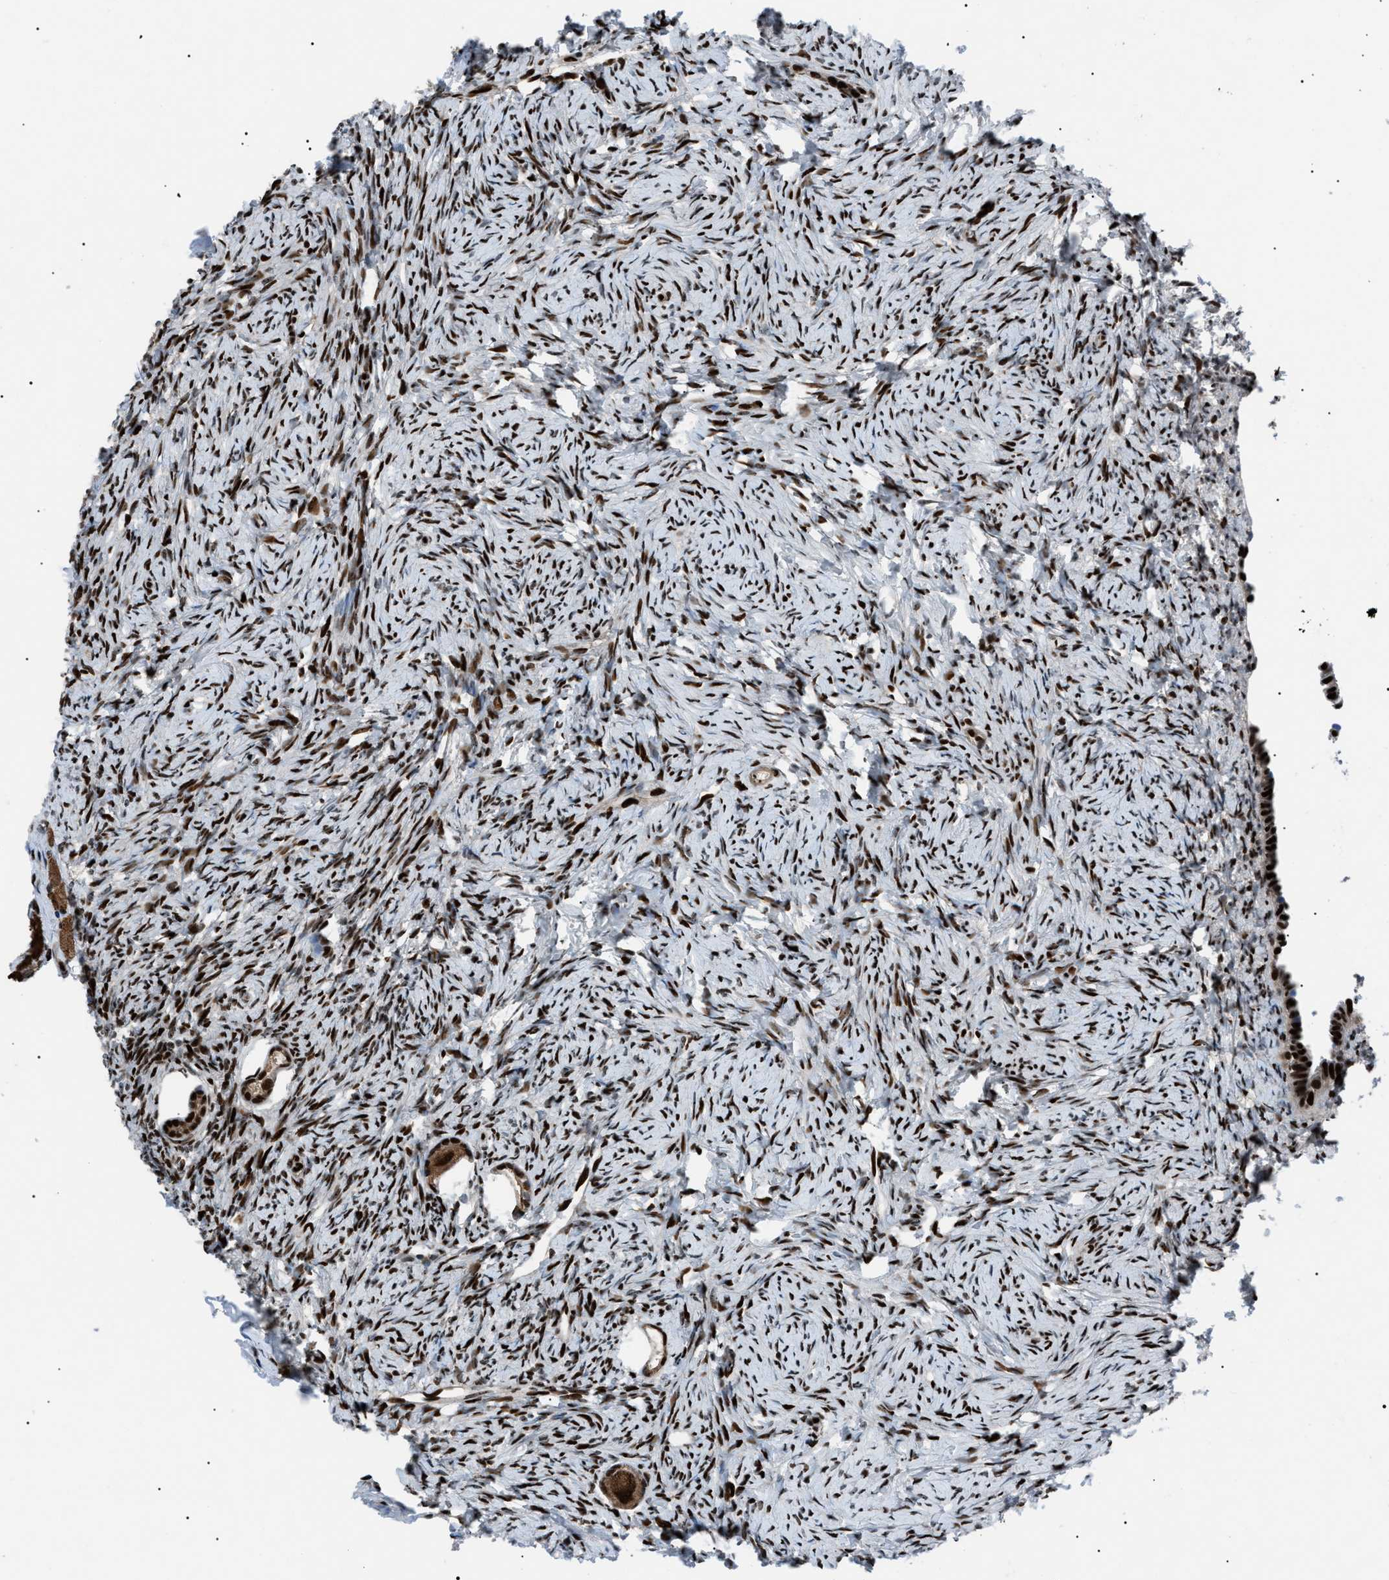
{"staining": {"intensity": "strong", "quantity": ">75%", "location": "cytoplasmic/membranous,nuclear"}, "tissue": "ovary", "cell_type": "Follicle cells", "image_type": "normal", "snomed": [{"axis": "morphology", "description": "Normal tissue, NOS"}, {"axis": "topography", "description": "Ovary"}], "caption": "The histopathology image shows immunohistochemical staining of unremarkable ovary. There is strong cytoplasmic/membranous,nuclear positivity is identified in about >75% of follicle cells. Nuclei are stained in blue.", "gene": "PRKX", "patient": {"sex": "female", "age": 33}}